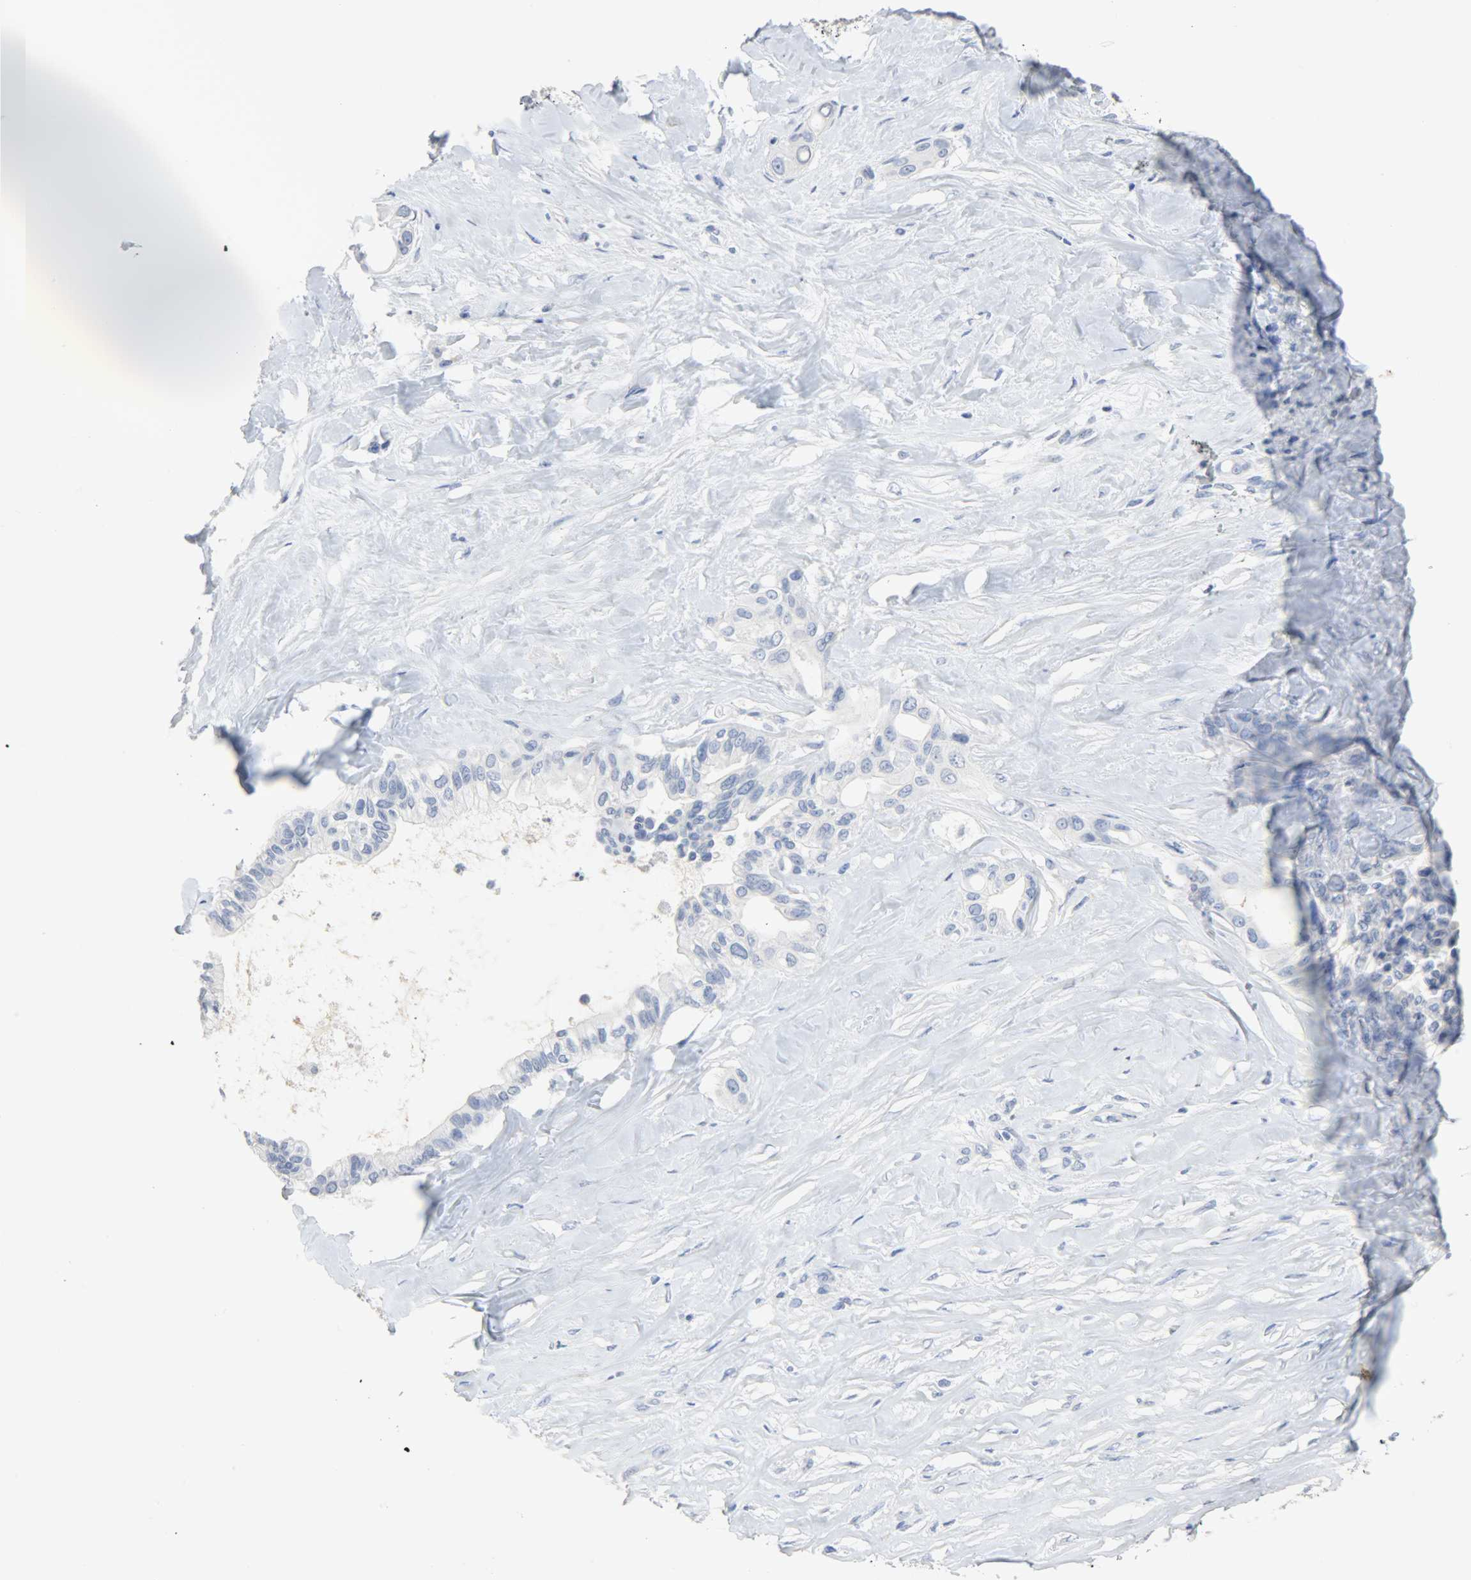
{"staining": {"intensity": "negative", "quantity": "none", "location": "none"}, "tissue": "liver cancer", "cell_type": "Tumor cells", "image_type": "cancer", "snomed": [{"axis": "morphology", "description": "Cholangiocarcinoma"}, {"axis": "topography", "description": "Liver"}], "caption": "A histopathology image of liver cancer stained for a protein displays no brown staining in tumor cells.", "gene": "CA3", "patient": {"sex": "female", "age": 67}}